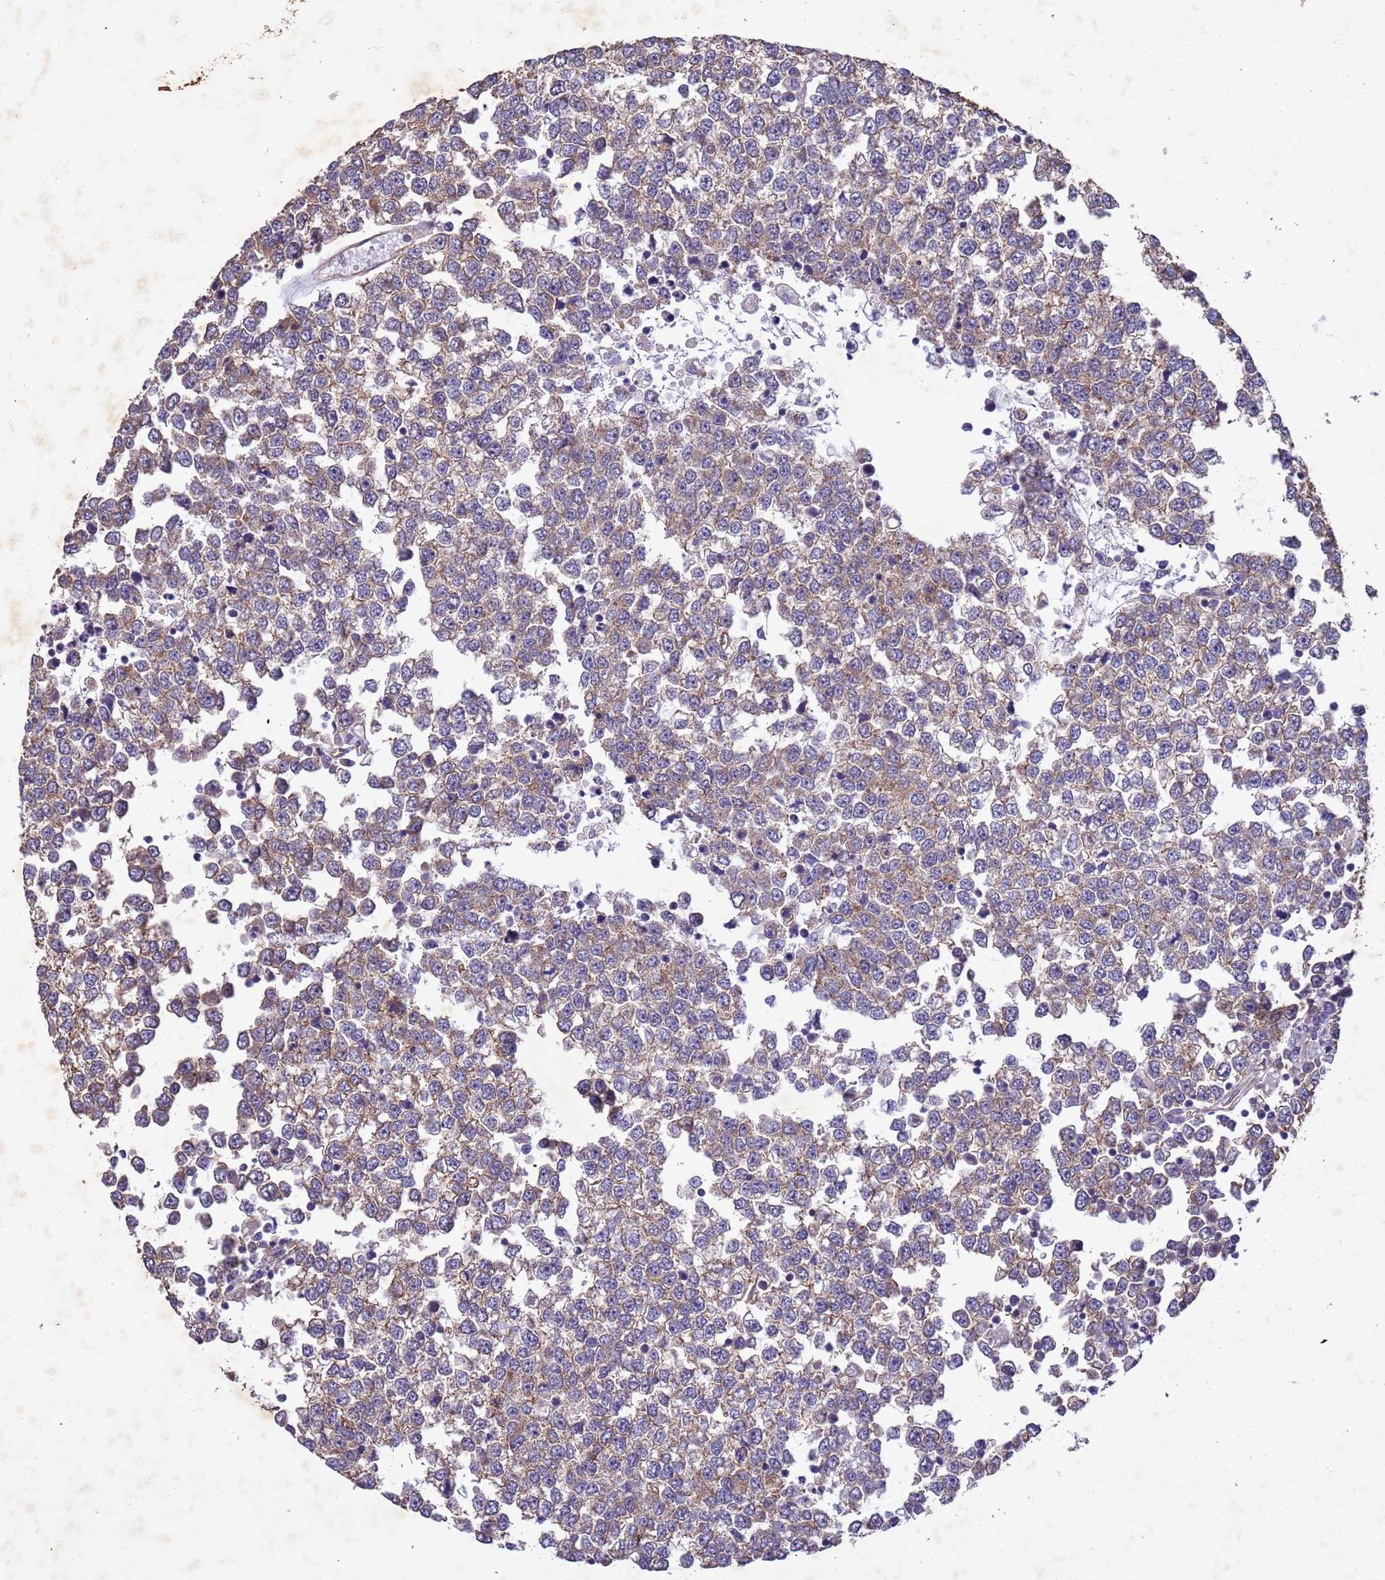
{"staining": {"intensity": "moderate", "quantity": "25%-75%", "location": "cytoplasmic/membranous"}, "tissue": "testis cancer", "cell_type": "Tumor cells", "image_type": "cancer", "snomed": [{"axis": "morphology", "description": "Seminoma, NOS"}, {"axis": "topography", "description": "Testis"}], "caption": "High-magnification brightfield microscopy of testis seminoma stained with DAB (brown) and counterstained with hematoxylin (blue). tumor cells exhibit moderate cytoplasmic/membranous staining is present in approximately25%-75% of cells. (DAB (3,3'-diaminobenzidine) IHC, brown staining for protein, blue staining for nuclei).", "gene": "MTX3", "patient": {"sex": "male", "age": 65}}